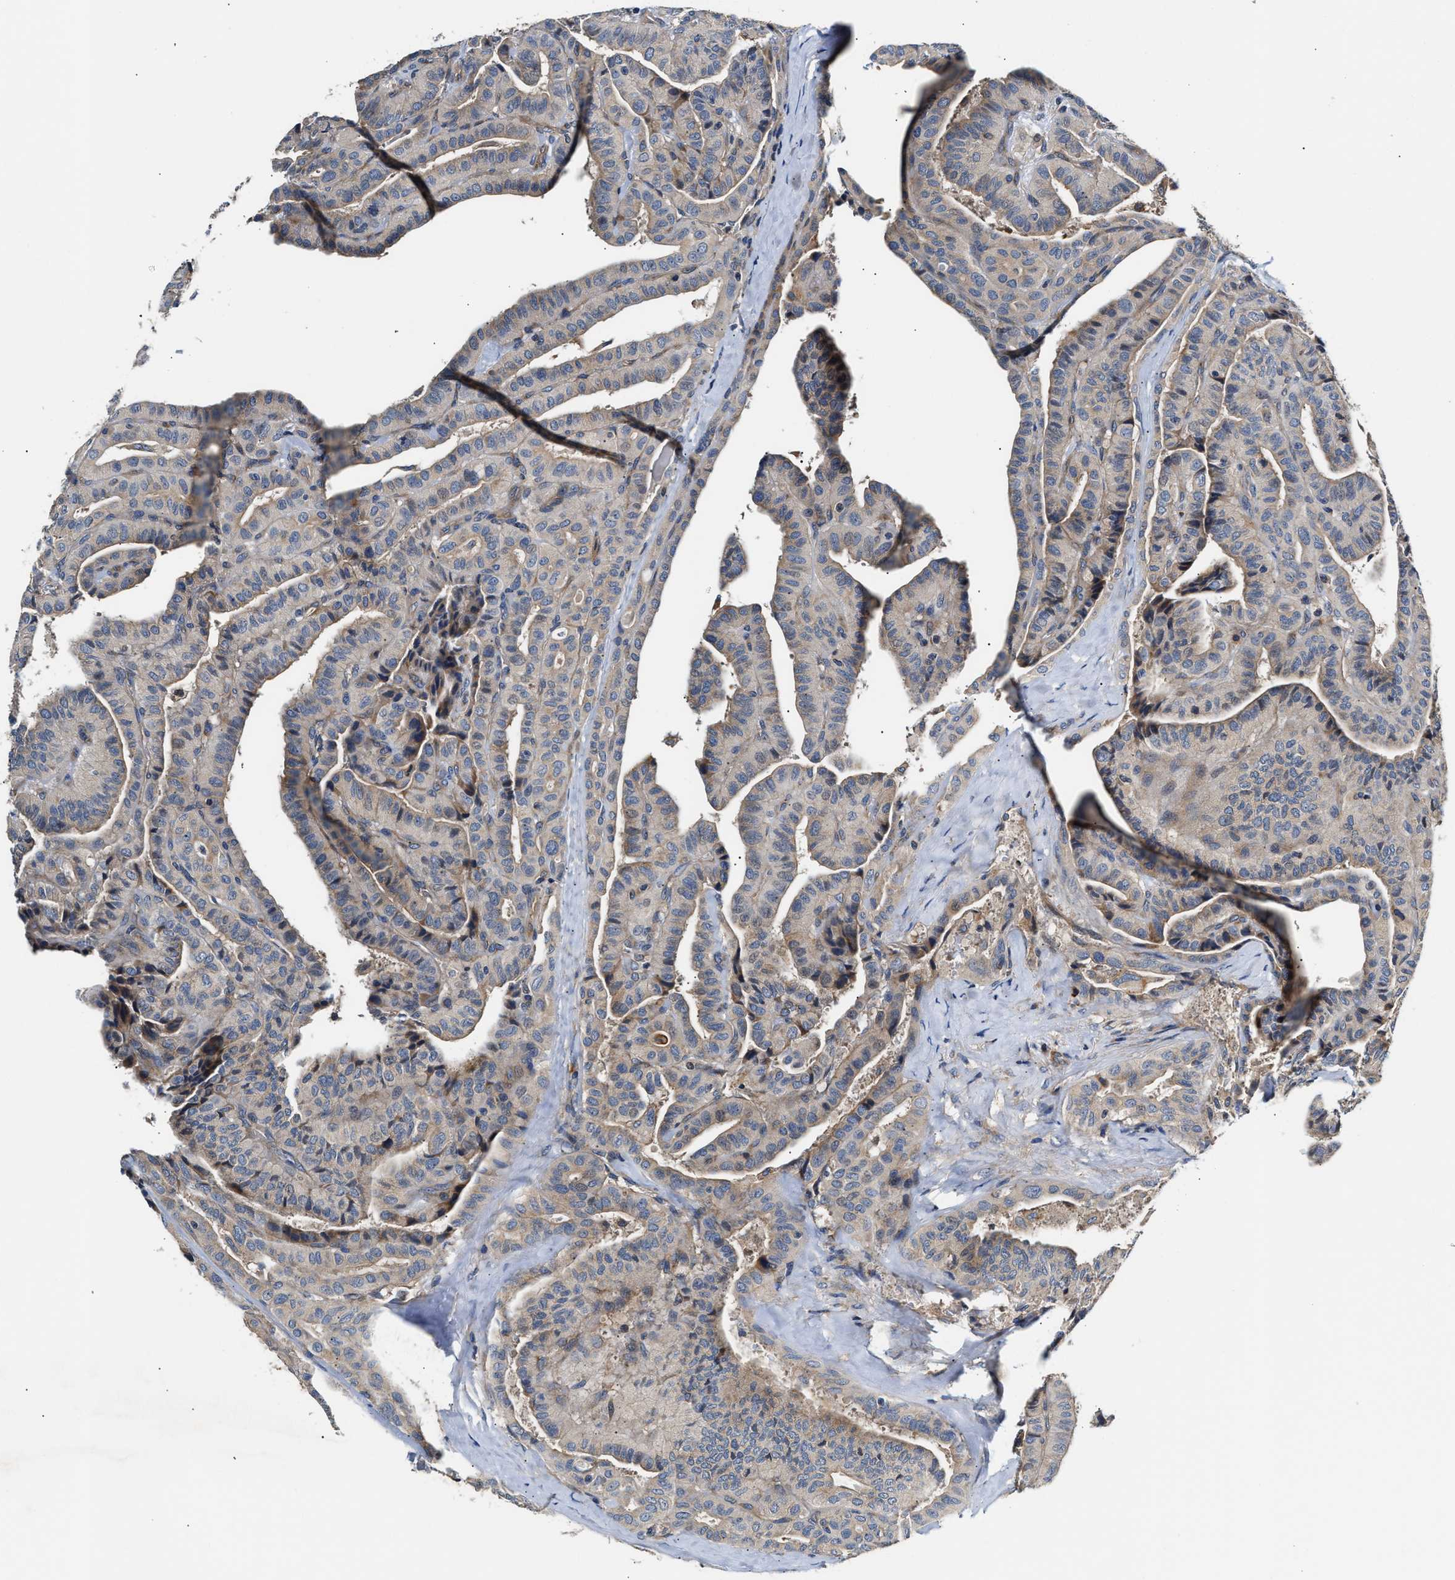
{"staining": {"intensity": "negative", "quantity": "none", "location": "none"}, "tissue": "thyroid cancer", "cell_type": "Tumor cells", "image_type": "cancer", "snomed": [{"axis": "morphology", "description": "Papillary adenocarcinoma, NOS"}, {"axis": "topography", "description": "Thyroid gland"}], "caption": "High magnification brightfield microscopy of thyroid papillary adenocarcinoma stained with DAB (3,3'-diaminobenzidine) (brown) and counterstained with hematoxylin (blue): tumor cells show no significant staining.", "gene": "TEX2", "patient": {"sex": "male", "age": 77}}